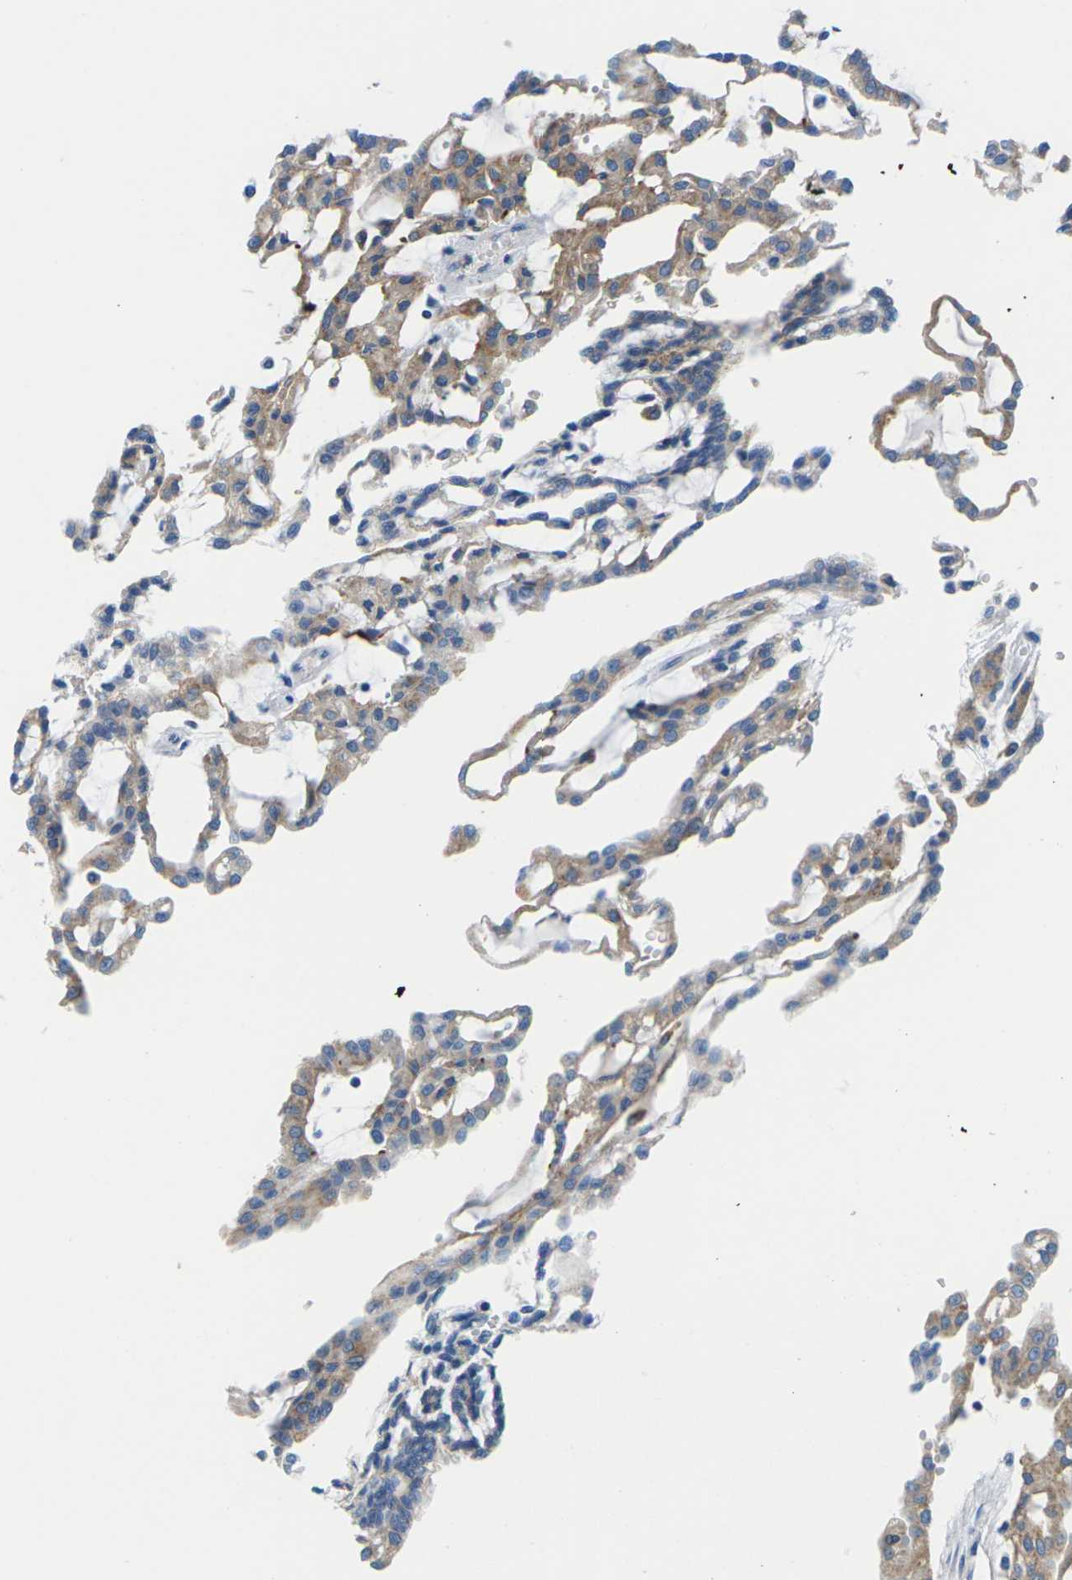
{"staining": {"intensity": "moderate", "quantity": "25%-75%", "location": "cytoplasmic/membranous"}, "tissue": "renal cancer", "cell_type": "Tumor cells", "image_type": "cancer", "snomed": [{"axis": "morphology", "description": "Adenocarcinoma, NOS"}, {"axis": "topography", "description": "Kidney"}], "caption": "Immunohistochemistry micrograph of neoplastic tissue: renal cancer (adenocarcinoma) stained using IHC displays medium levels of moderate protein expression localized specifically in the cytoplasmic/membranous of tumor cells, appearing as a cytoplasmic/membranous brown color.", "gene": "SYNGR2", "patient": {"sex": "male", "age": 63}}